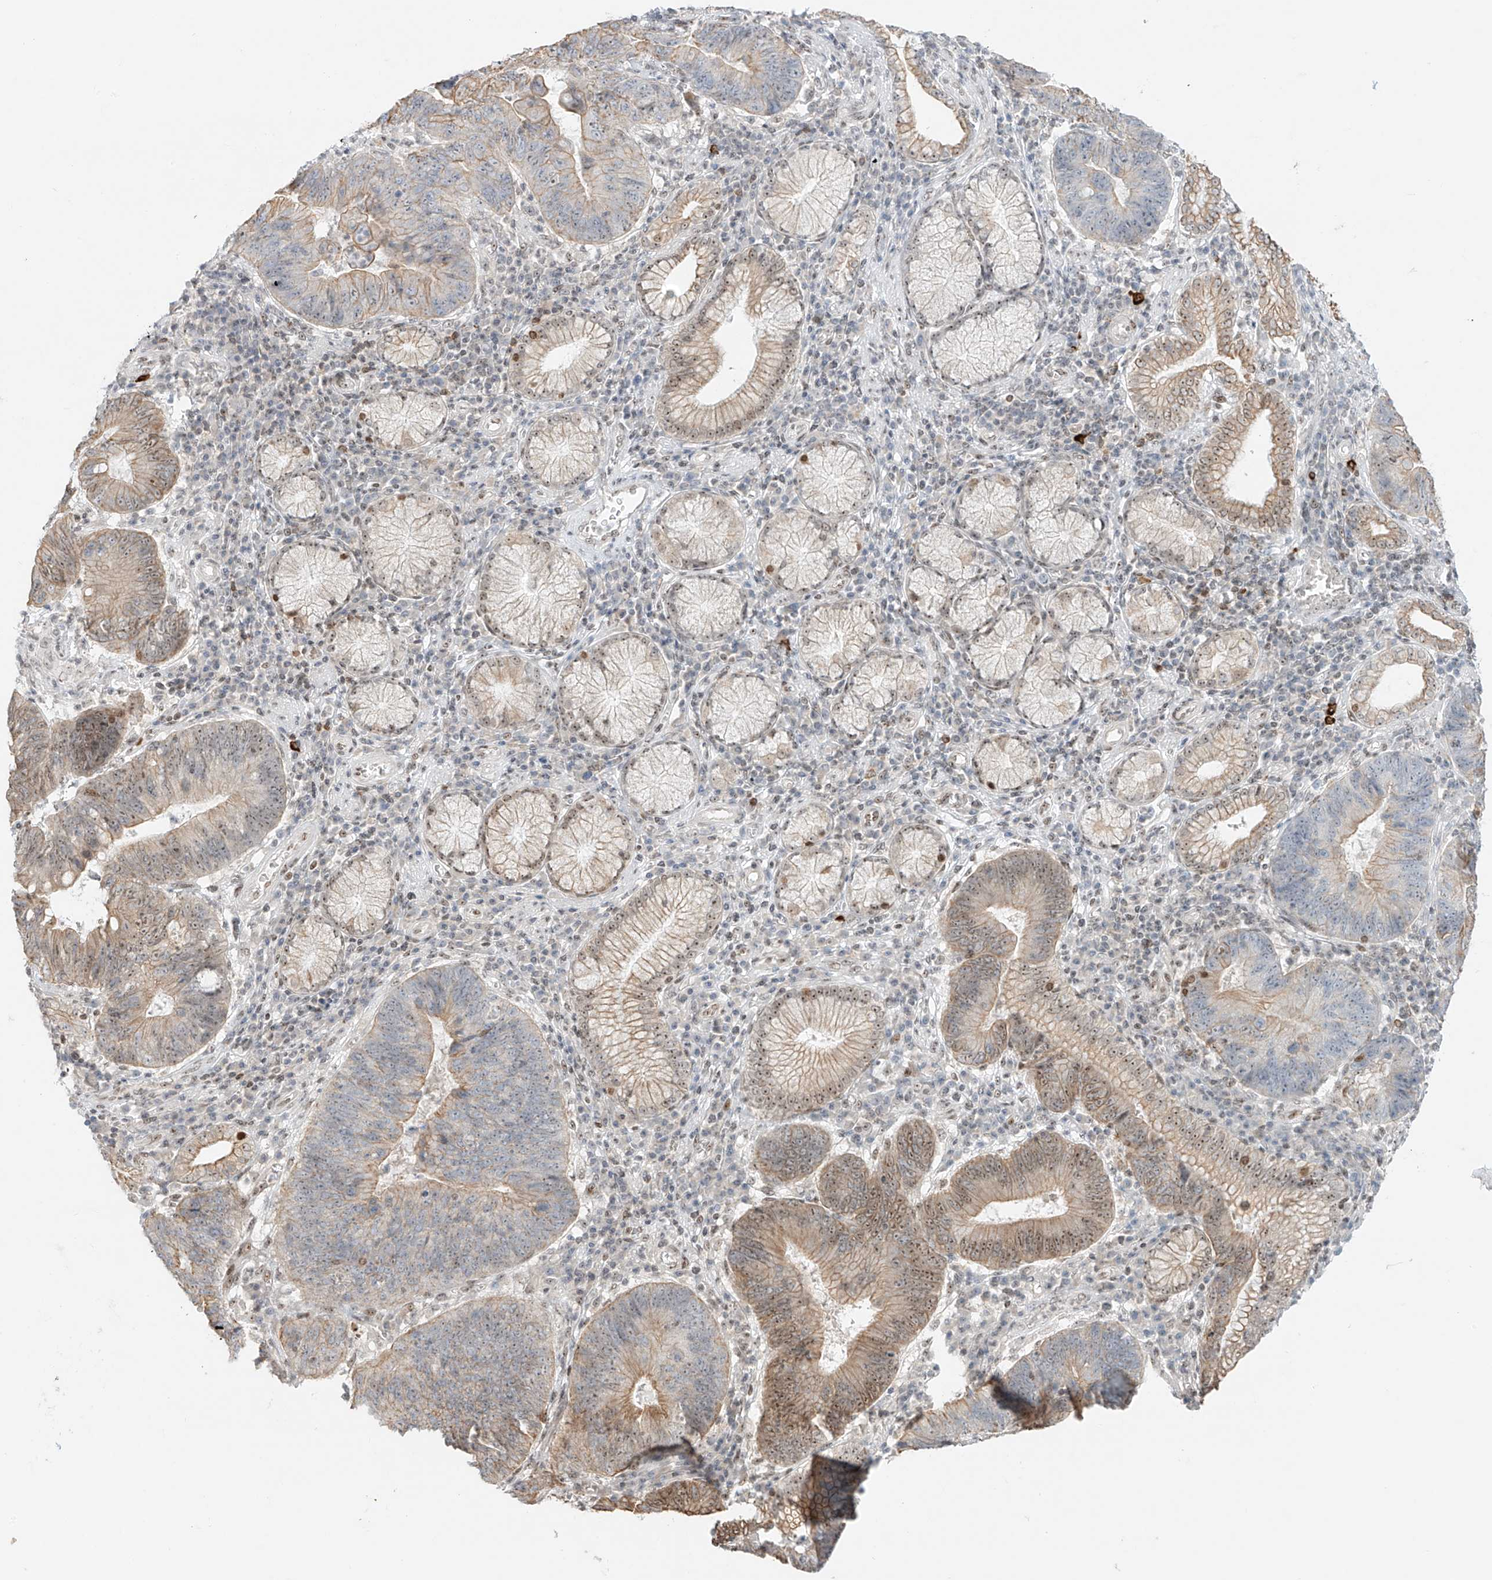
{"staining": {"intensity": "moderate", "quantity": "25%-75%", "location": "cytoplasmic/membranous,nuclear"}, "tissue": "stomach cancer", "cell_type": "Tumor cells", "image_type": "cancer", "snomed": [{"axis": "morphology", "description": "Adenocarcinoma, NOS"}, {"axis": "topography", "description": "Stomach"}], "caption": "High-magnification brightfield microscopy of stomach cancer (adenocarcinoma) stained with DAB (3,3'-diaminobenzidine) (brown) and counterstained with hematoxylin (blue). tumor cells exhibit moderate cytoplasmic/membranous and nuclear expression is seen in approximately25%-75% of cells. The protein of interest is shown in brown color, while the nuclei are stained blue.", "gene": "ZNF512", "patient": {"sex": "male", "age": 59}}